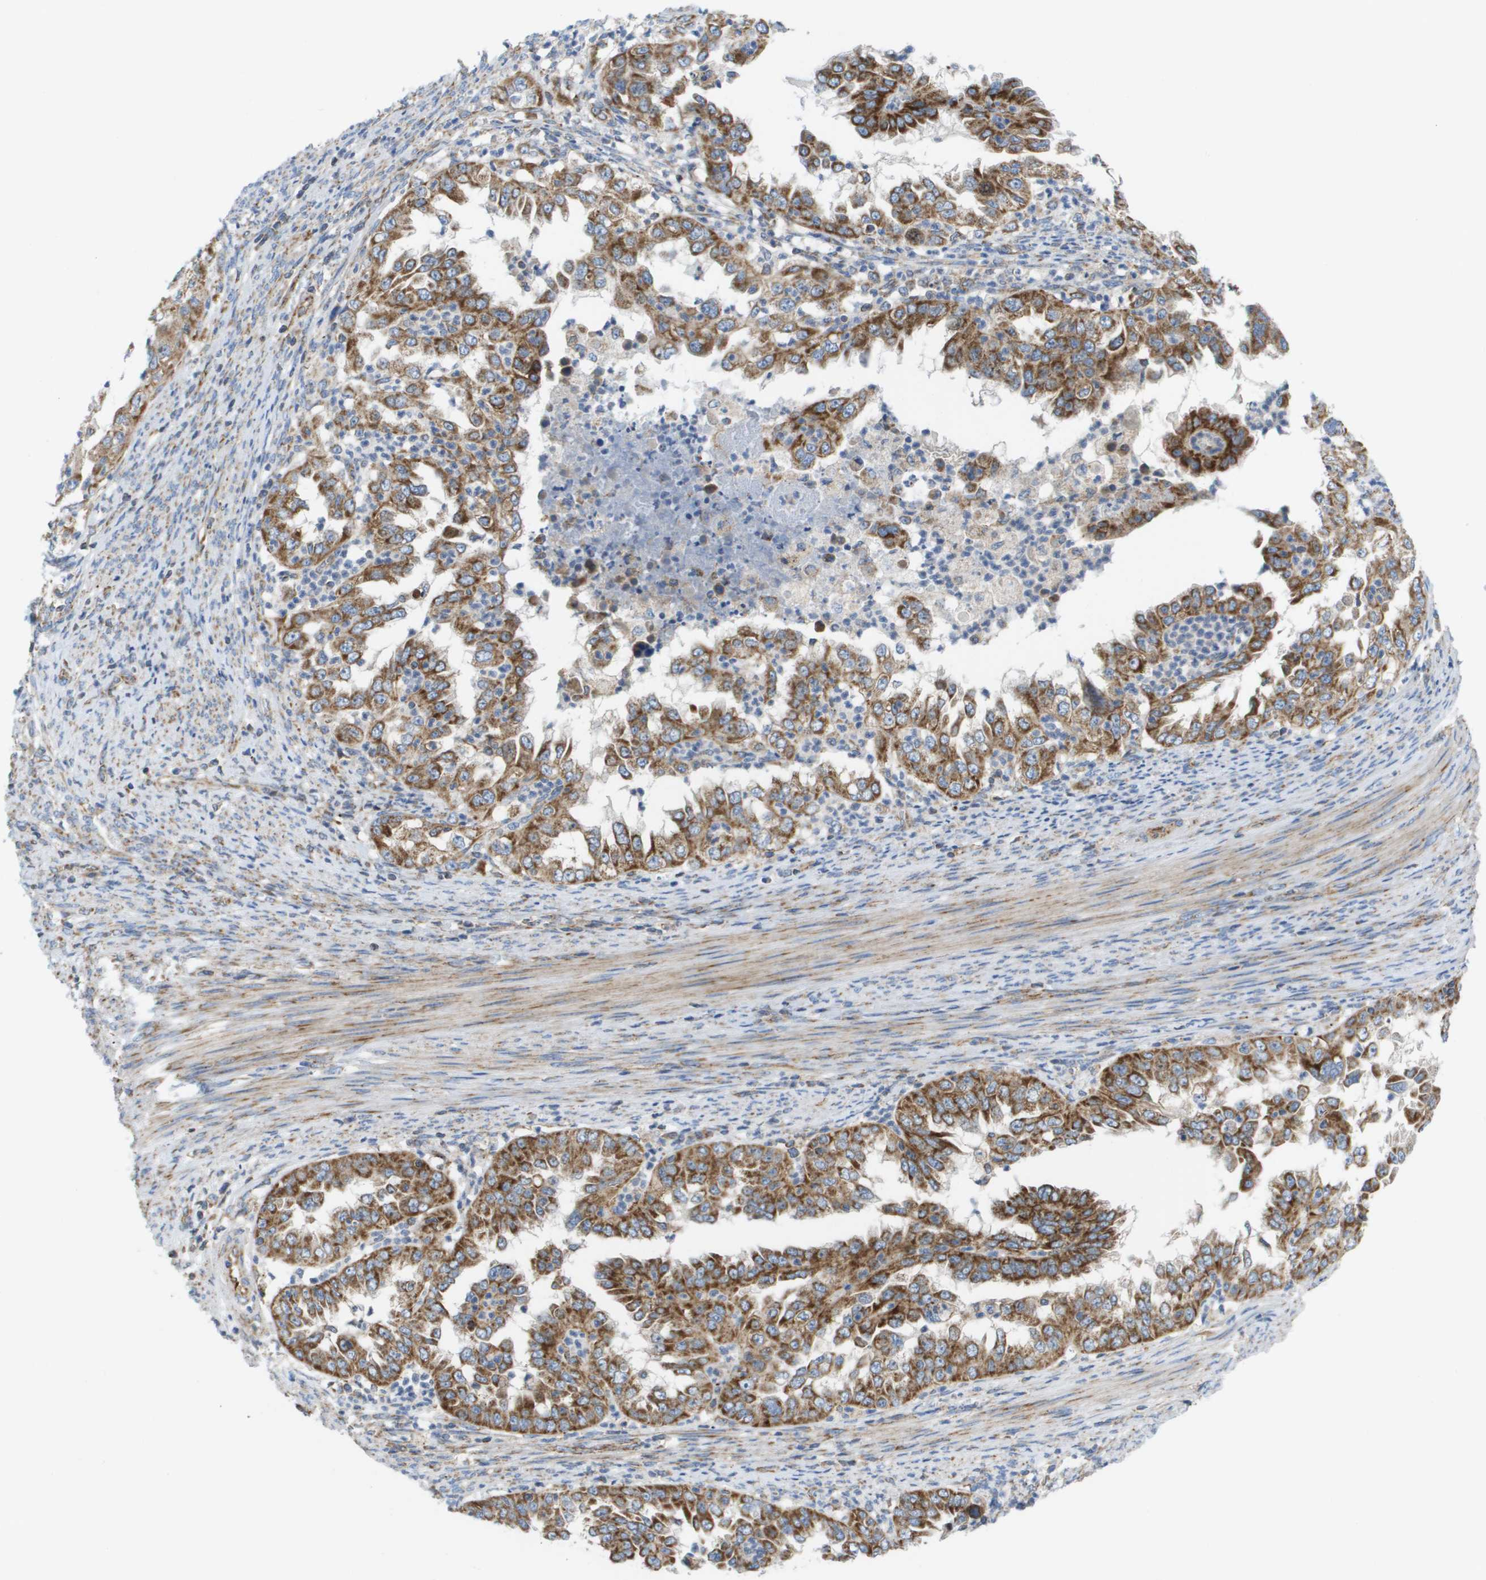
{"staining": {"intensity": "moderate", "quantity": ">75%", "location": "cytoplasmic/membranous"}, "tissue": "endometrial cancer", "cell_type": "Tumor cells", "image_type": "cancer", "snomed": [{"axis": "morphology", "description": "Adenocarcinoma, NOS"}, {"axis": "topography", "description": "Endometrium"}], "caption": "High-power microscopy captured an IHC image of adenocarcinoma (endometrial), revealing moderate cytoplasmic/membranous expression in approximately >75% of tumor cells.", "gene": "FIS1", "patient": {"sex": "female", "age": 85}}